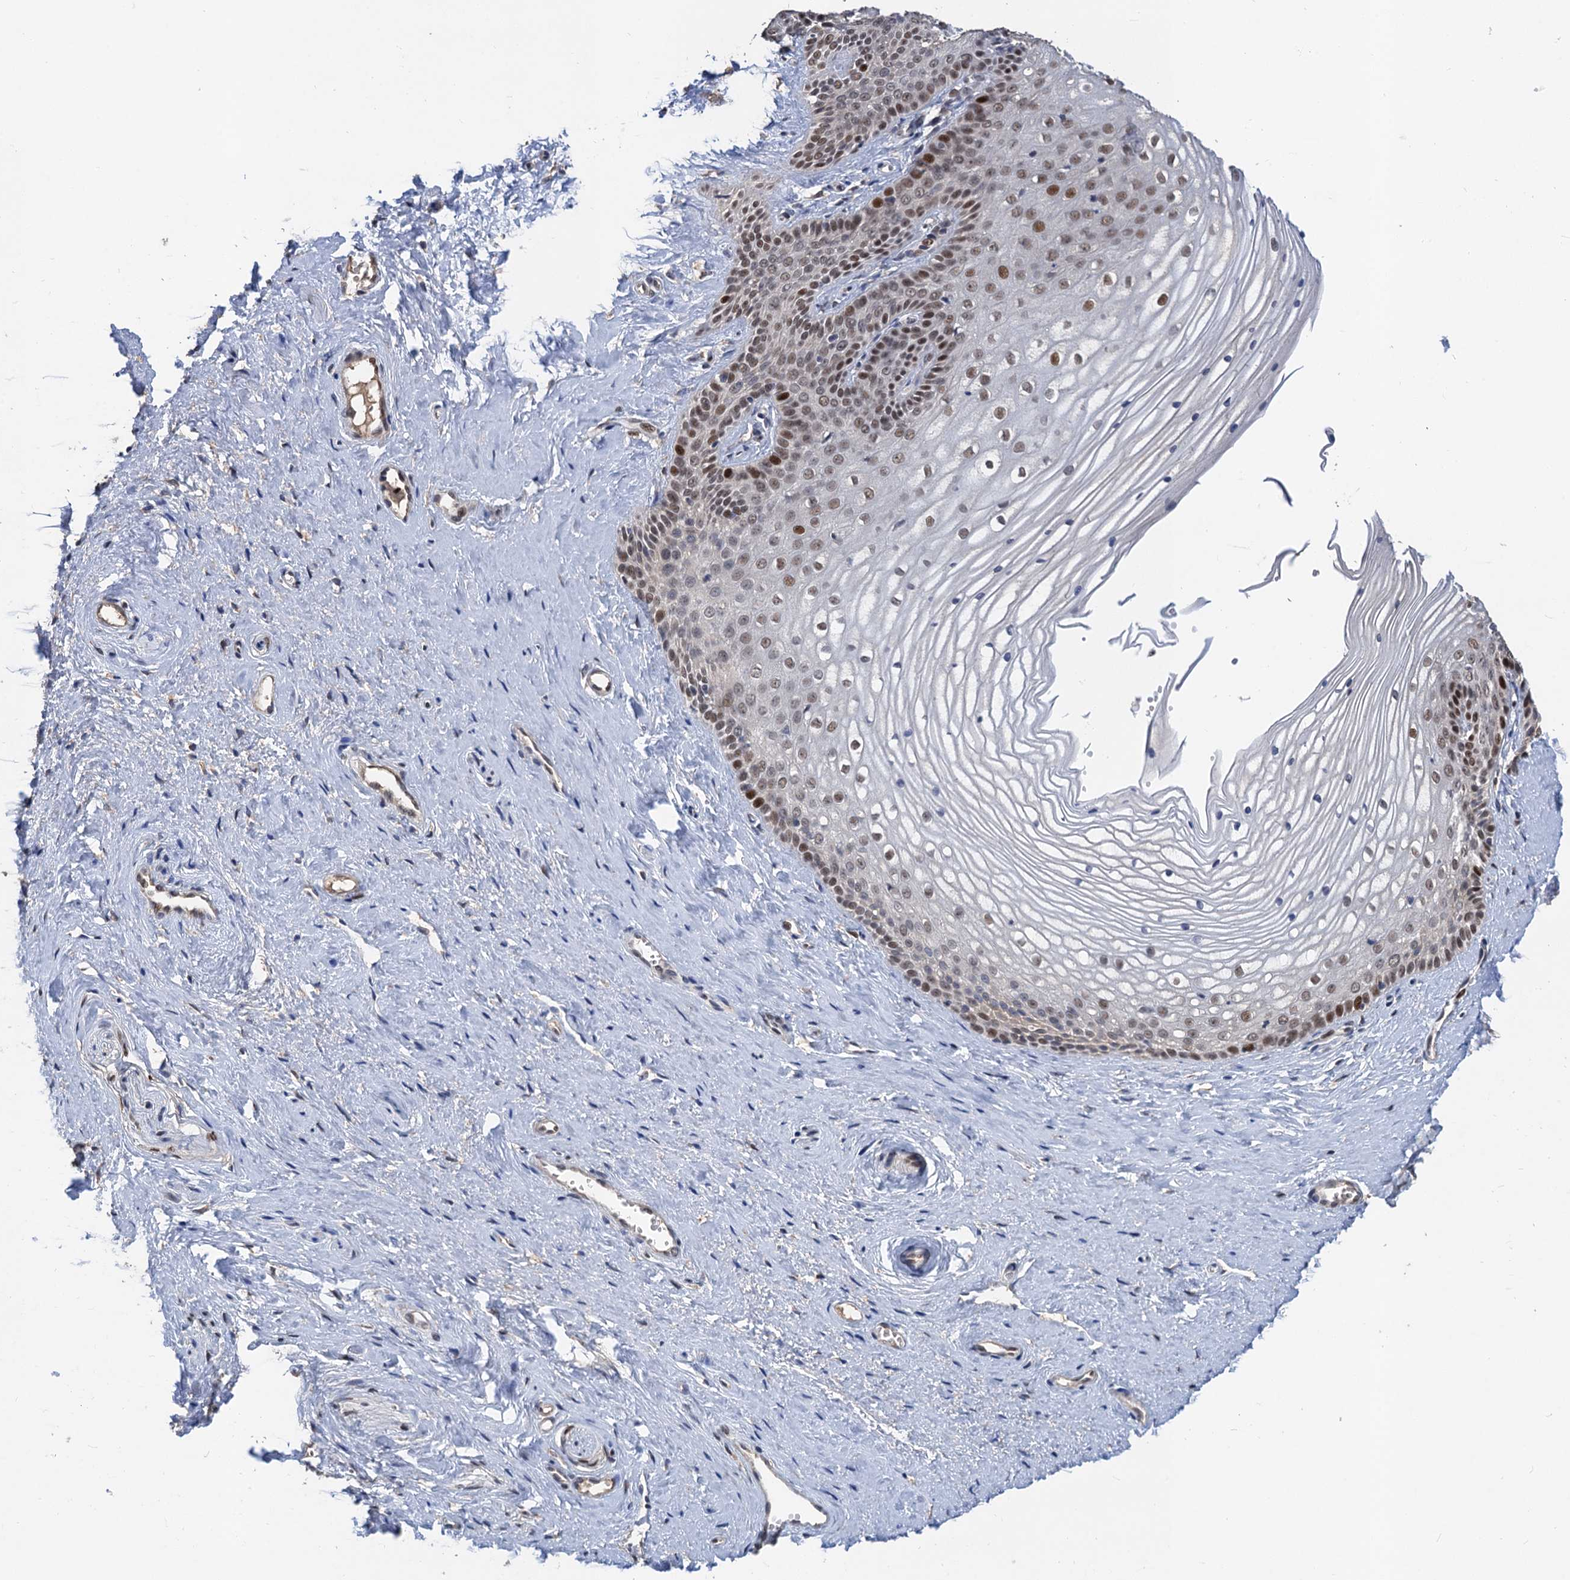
{"staining": {"intensity": "strong", "quantity": "<25%", "location": "nuclear"}, "tissue": "vagina", "cell_type": "Squamous epithelial cells", "image_type": "normal", "snomed": [{"axis": "morphology", "description": "Normal tissue, NOS"}, {"axis": "topography", "description": "Vagina"}, {"axis": "topography", "description": "Cervix"}], "caption": "Immunohistochemistry (IHC) (DAB (3,3'-diaminobenzidine)) staining of unremarkable human vagina displays strong nuclear protein staining in approximately <25% of squamous epithelial cells. Nuclei are stained in blue.", "gene": "TSEN34", "patient": {"sex": "female", "age": 40}}